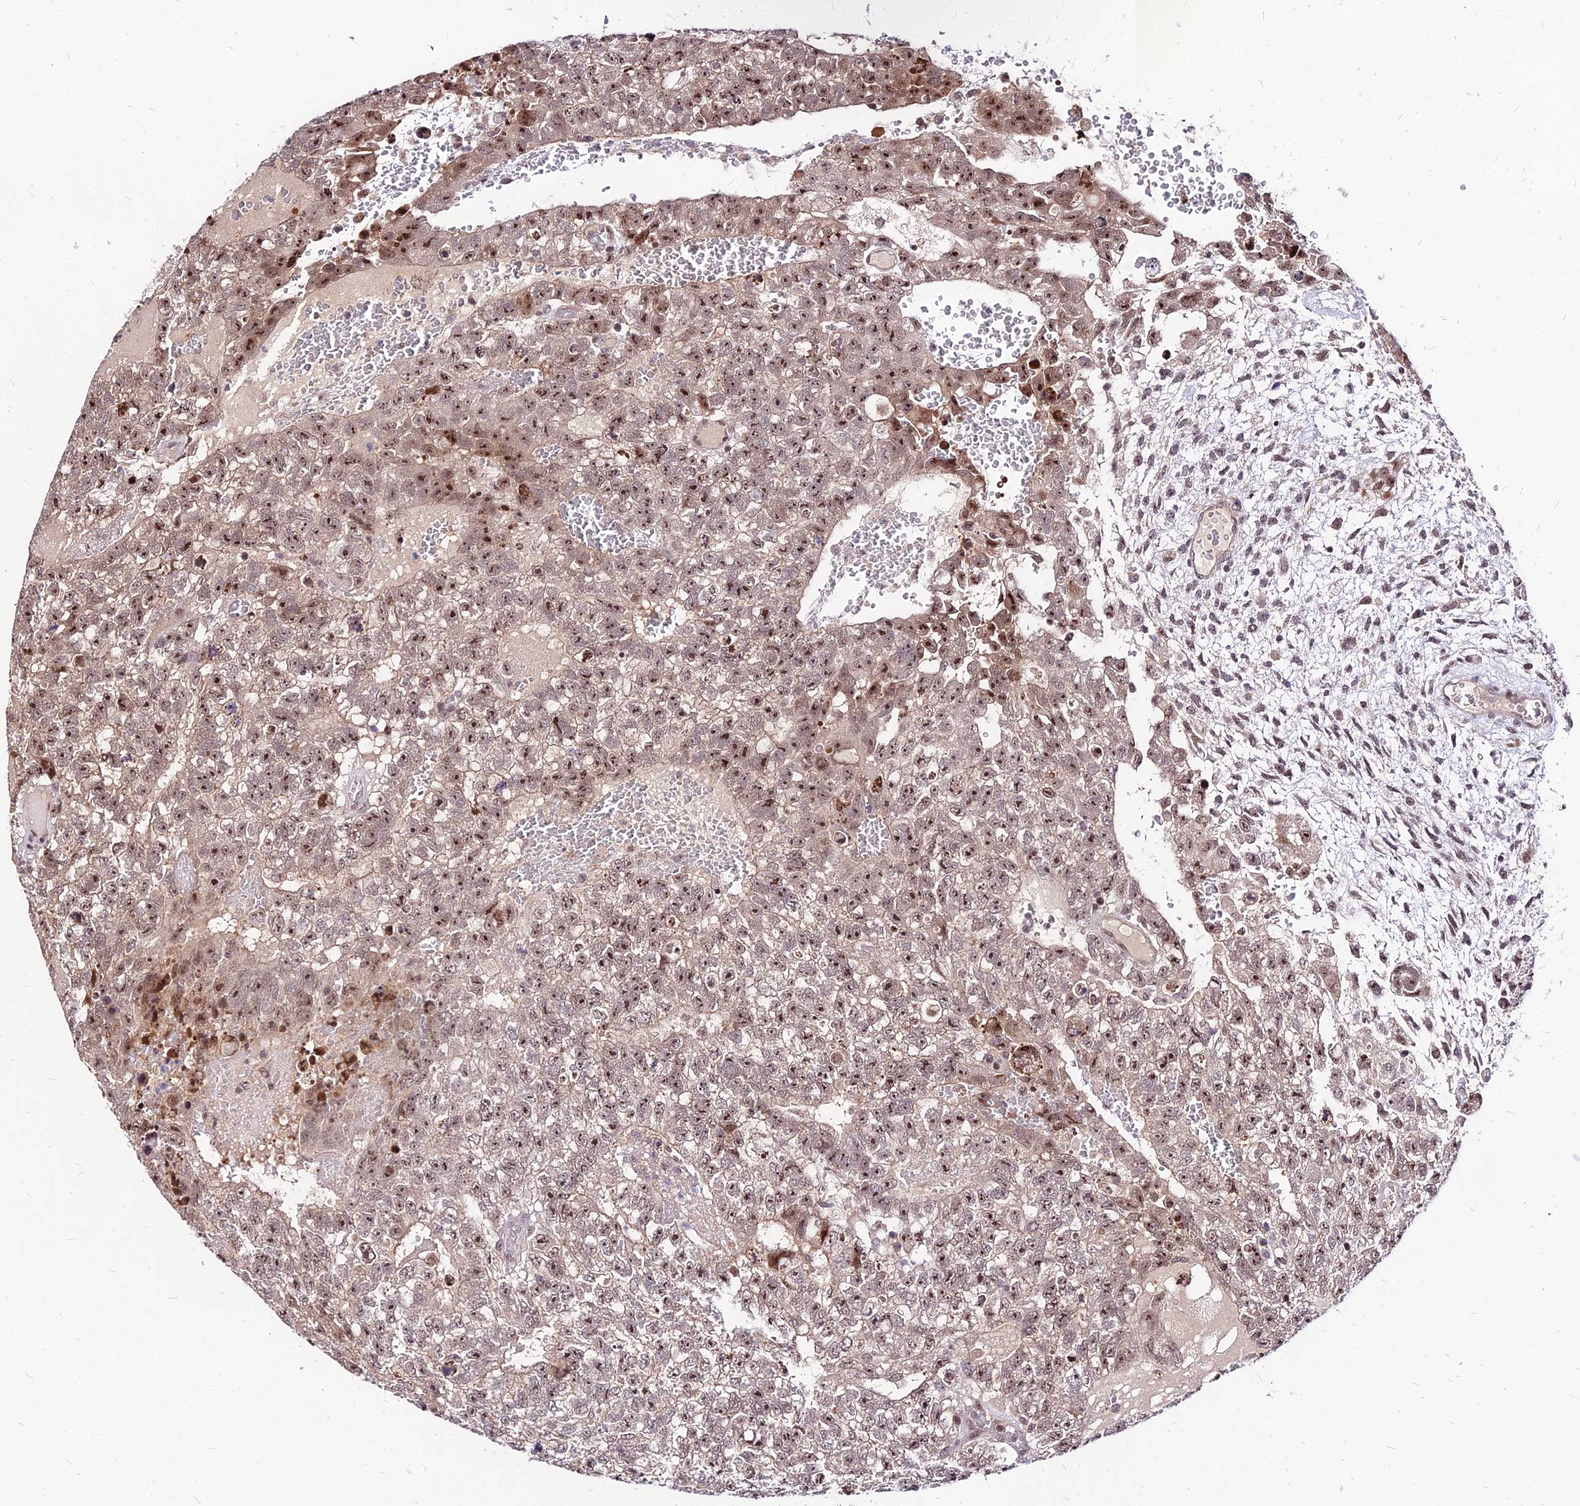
{"staining": {"intensity": "strong", "quantity": "25%-75%", "location": "nuclear"}, "tissue": "testis cancer", "cell_type": "Tumor cells", "image_type": "cancer", "snomed": [{"axis": "morphology", "description": "Carcinoma, Embryonal, NOS"}, {"axis": "topography", "description": "Testis"}], "caption": "Testis cancer stained with a brown dye exhibits strong nuclear positive staining in about 25%-75% of tumor cells.", "gene": "DDX55", "patient": {"sex": "male", "age": 26}}